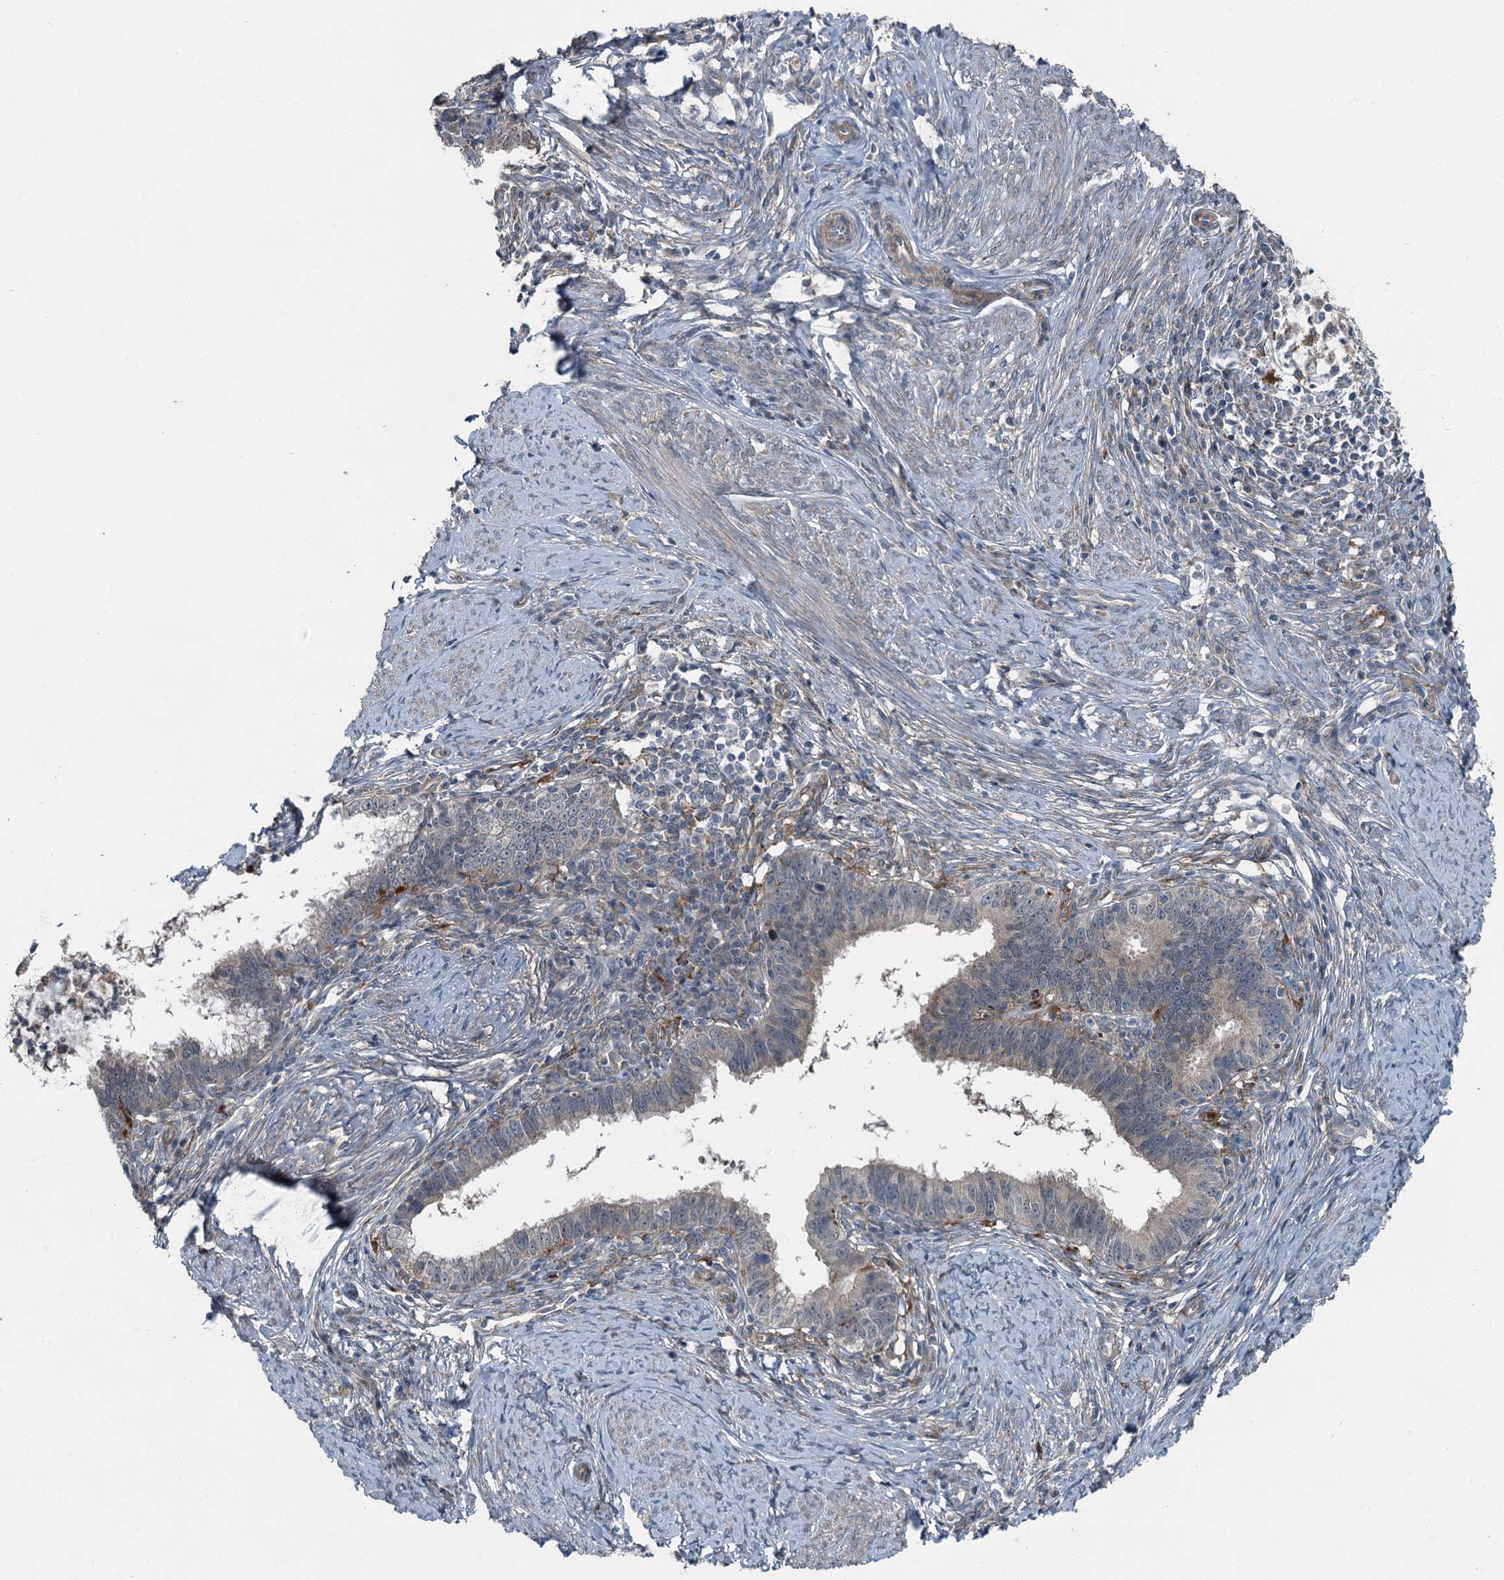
{"staining": {"intensity": "weak", "quantity": "<25%", "location": "cytoplasmic/membranous"}, "tissue": "cervical cancer", "cell_type": "Tumor cells", "image_type": "cancer", "snomed": [{"axis": "morphology", "description": "Adenocarcinoma, NOS"}, {"axis": "topography", "description": "Cervix"}], "caption": "Image shows no significant protein positivity in tumor cells of cervical cancer (adenocarcinoma). Nuclei are stained in blue.", "gene": "AXL", "patient": {"sex": "female", "age": 36}}